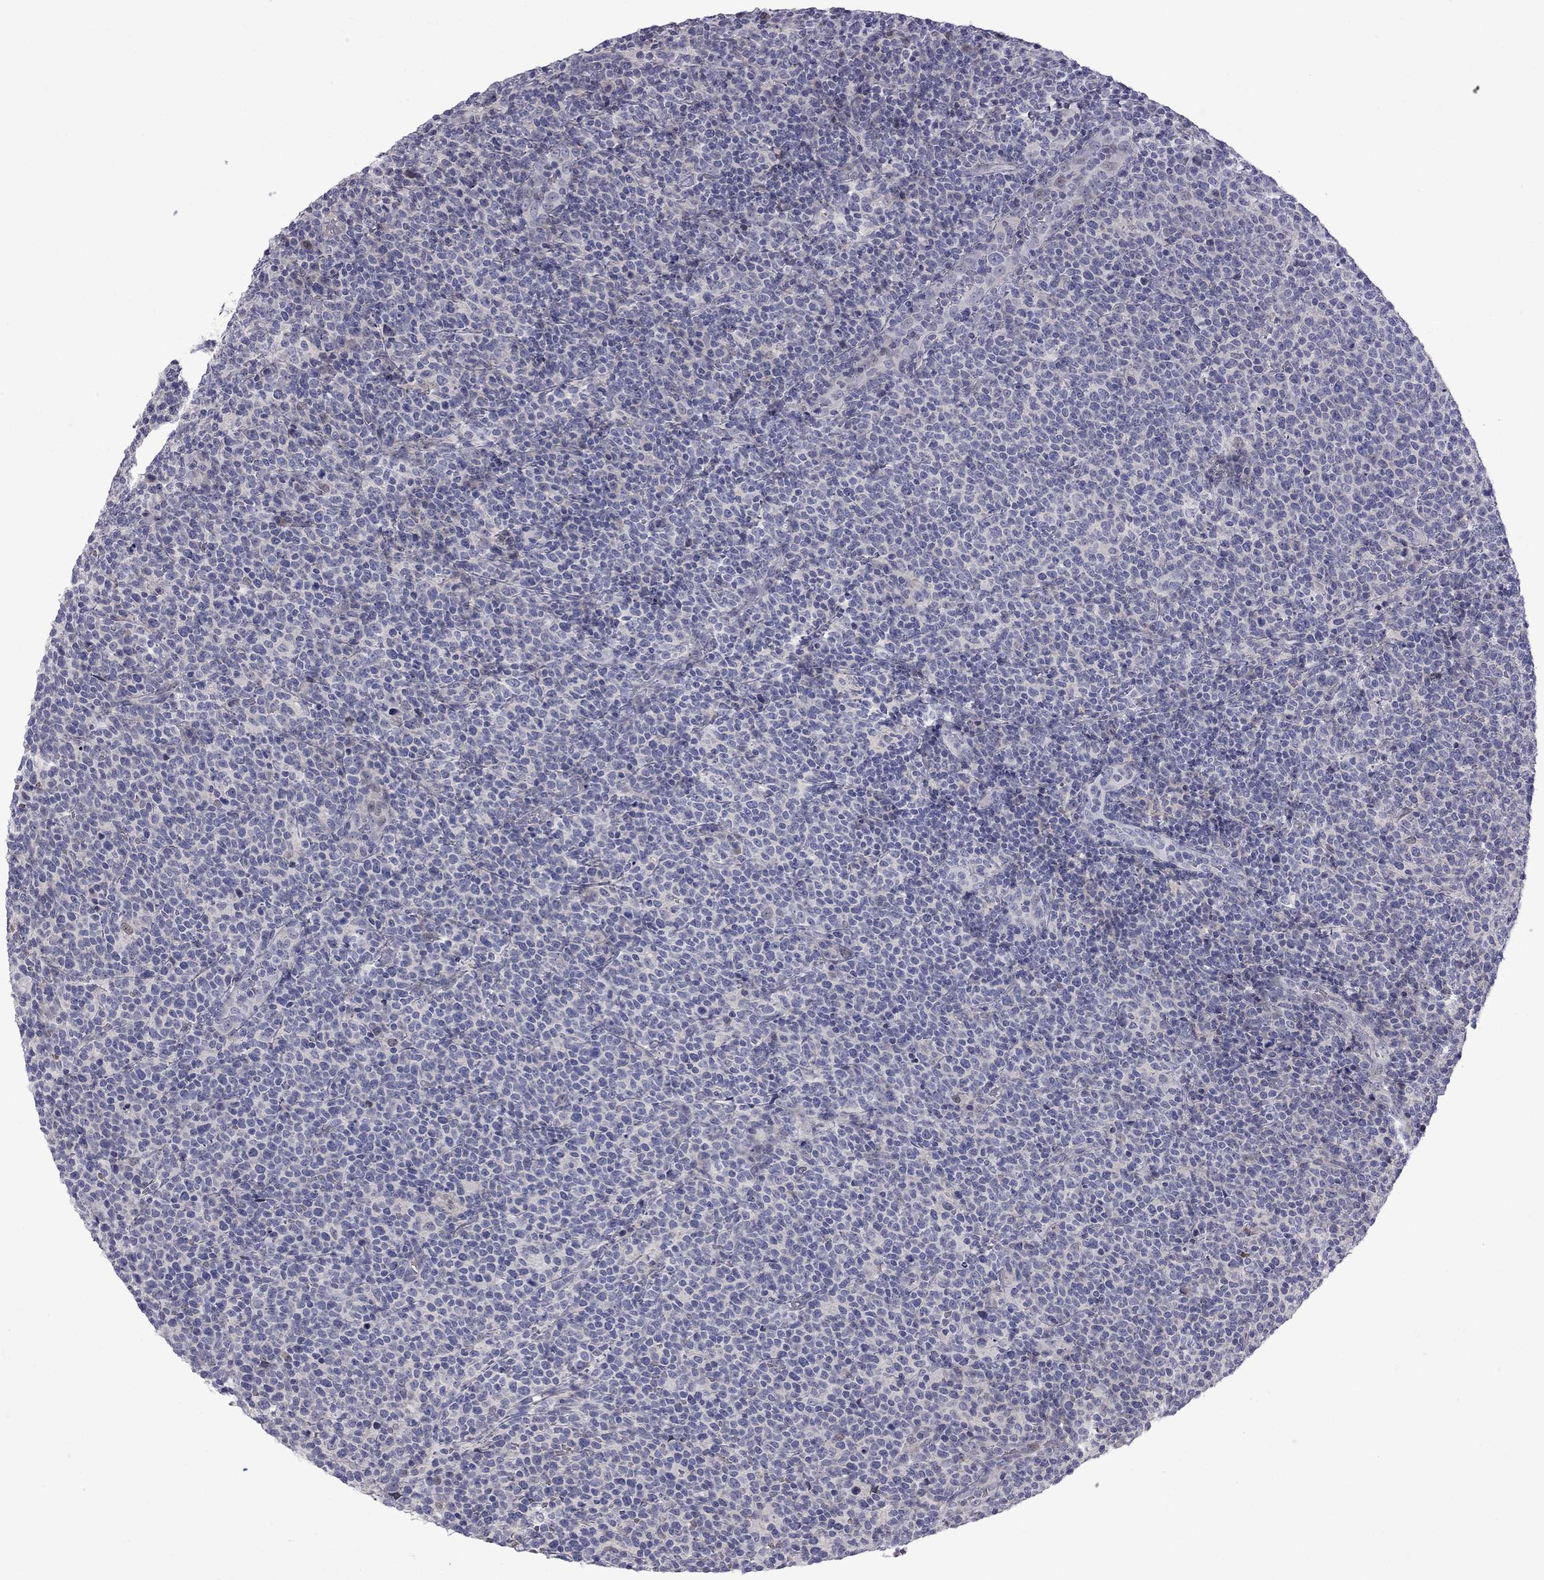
{"staining": {"intensity": "negative", "quantity": "none", "location": "none"}, "tissue": "lymphoma", "cell_type": "Tumor cells", "image_type": "cancer", "snomed": [{"axis": "morphology", "description": "Malignant lymphoma, non-Hodgkin's type, High grade"}, {"axis": "topography", "description": "Lymph node"}], "caption": "Image shows no significant protein expression in tumor cells of lymphoma.", "gene": "NRARP", "patient": {"sex": "male", "age": 61}}